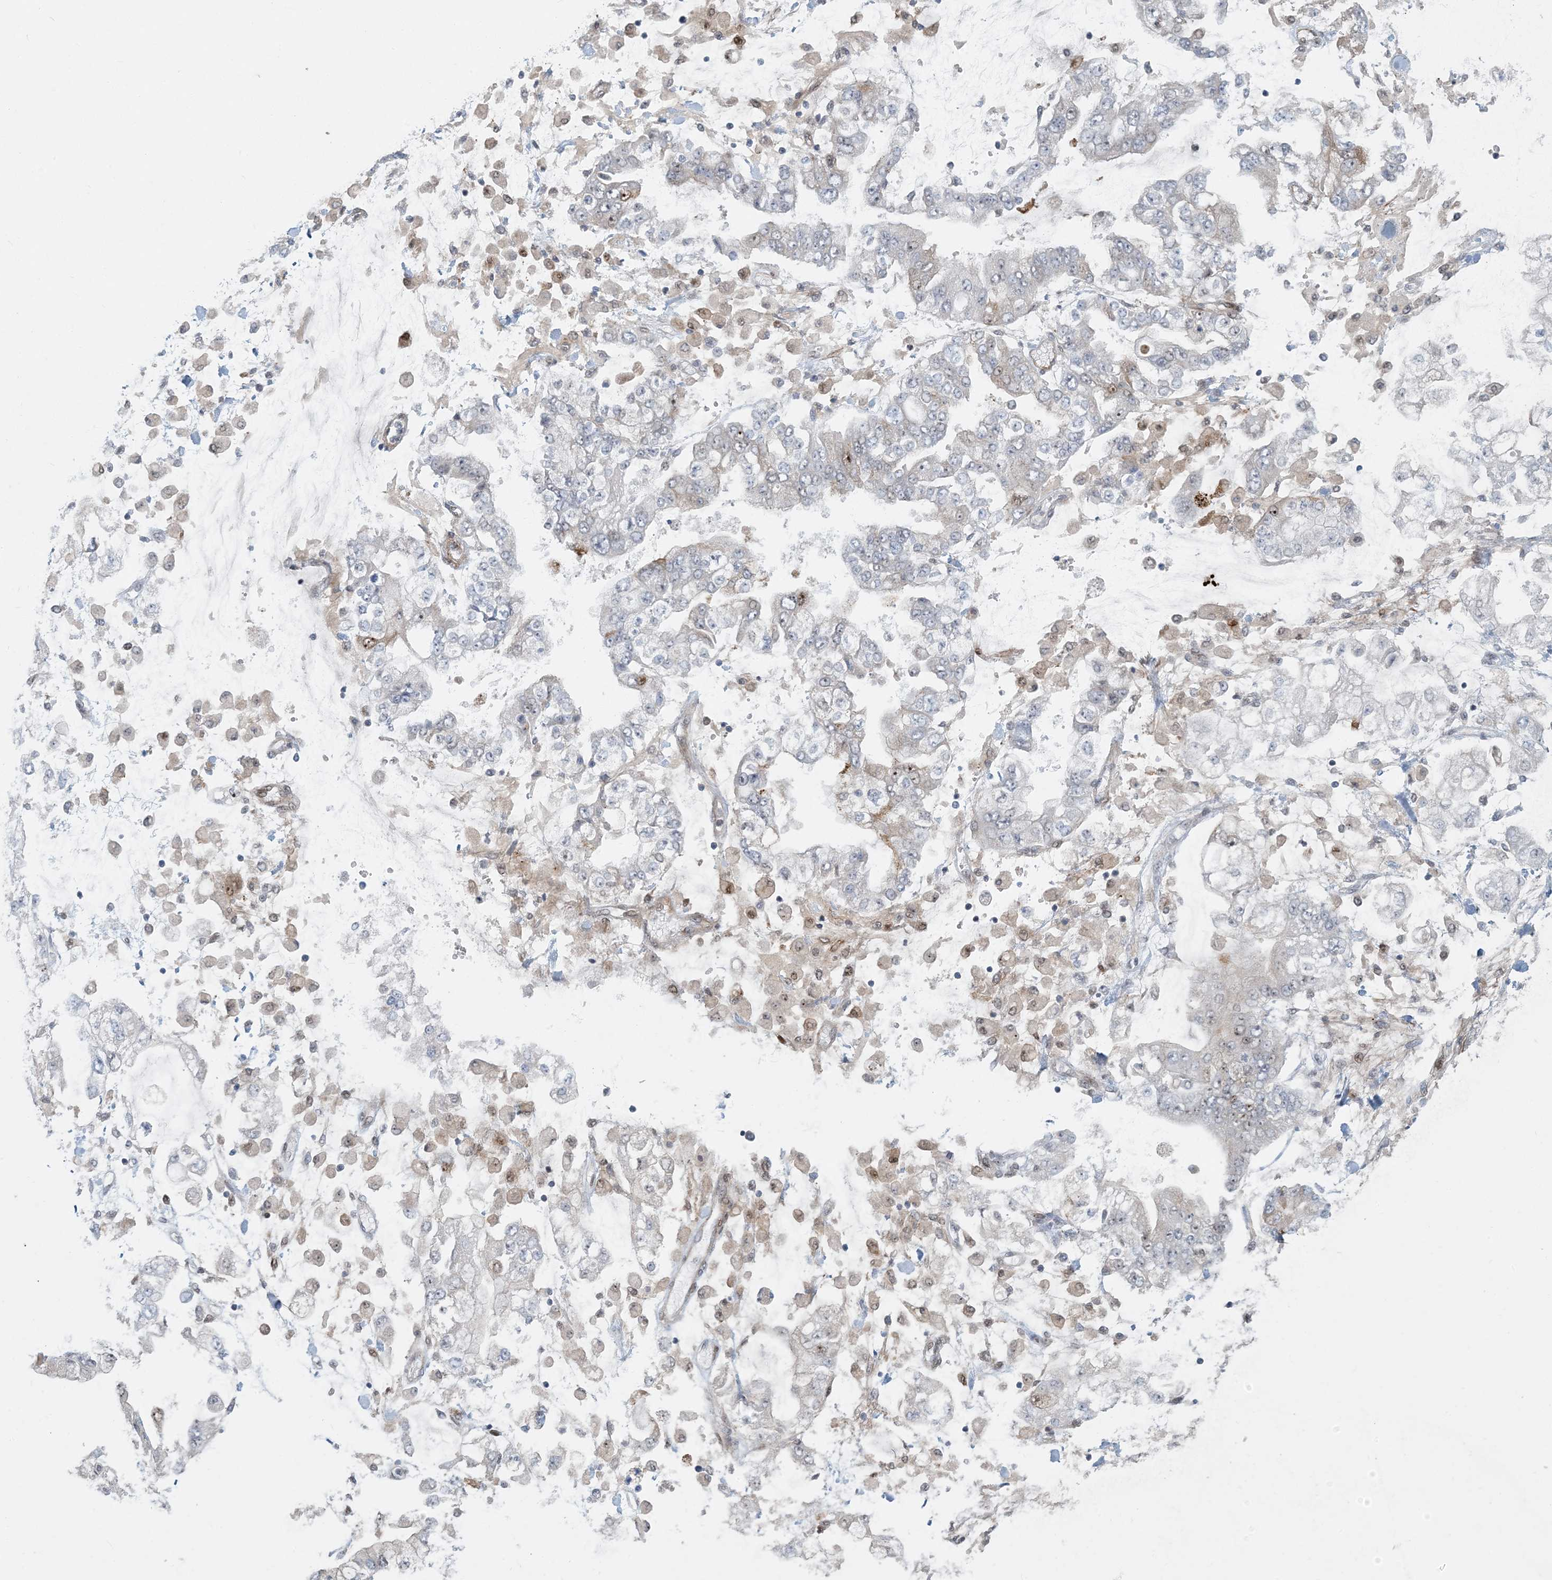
{"staining": {"intensity": "negative", "quantity": "none", "location": "none"}, "tissue": "stomach cancer", "cell_type": "Tumor cells", "image_type": "cancer", "snomed": [{"axis": "morphology", "description": "Normal tissue, NOS"}, {"axis": "morphology", "description": "Adenocarcinoma, NOS"}, {"axis": "topography", "description": "Stomach, upper"}, {"axis": "topography", "description": "Stomach"}], "caption": "High magnification brightfield microscopy of adenocarcinoma (stomach) stained with DAB (3,3'-diaminobenzidine) (brown) and counterstained with hematoxylin (blue): tumor cells show no significant expression.", "gene": "BCORL1", "patient": {"sex": "male", "age": 76}}